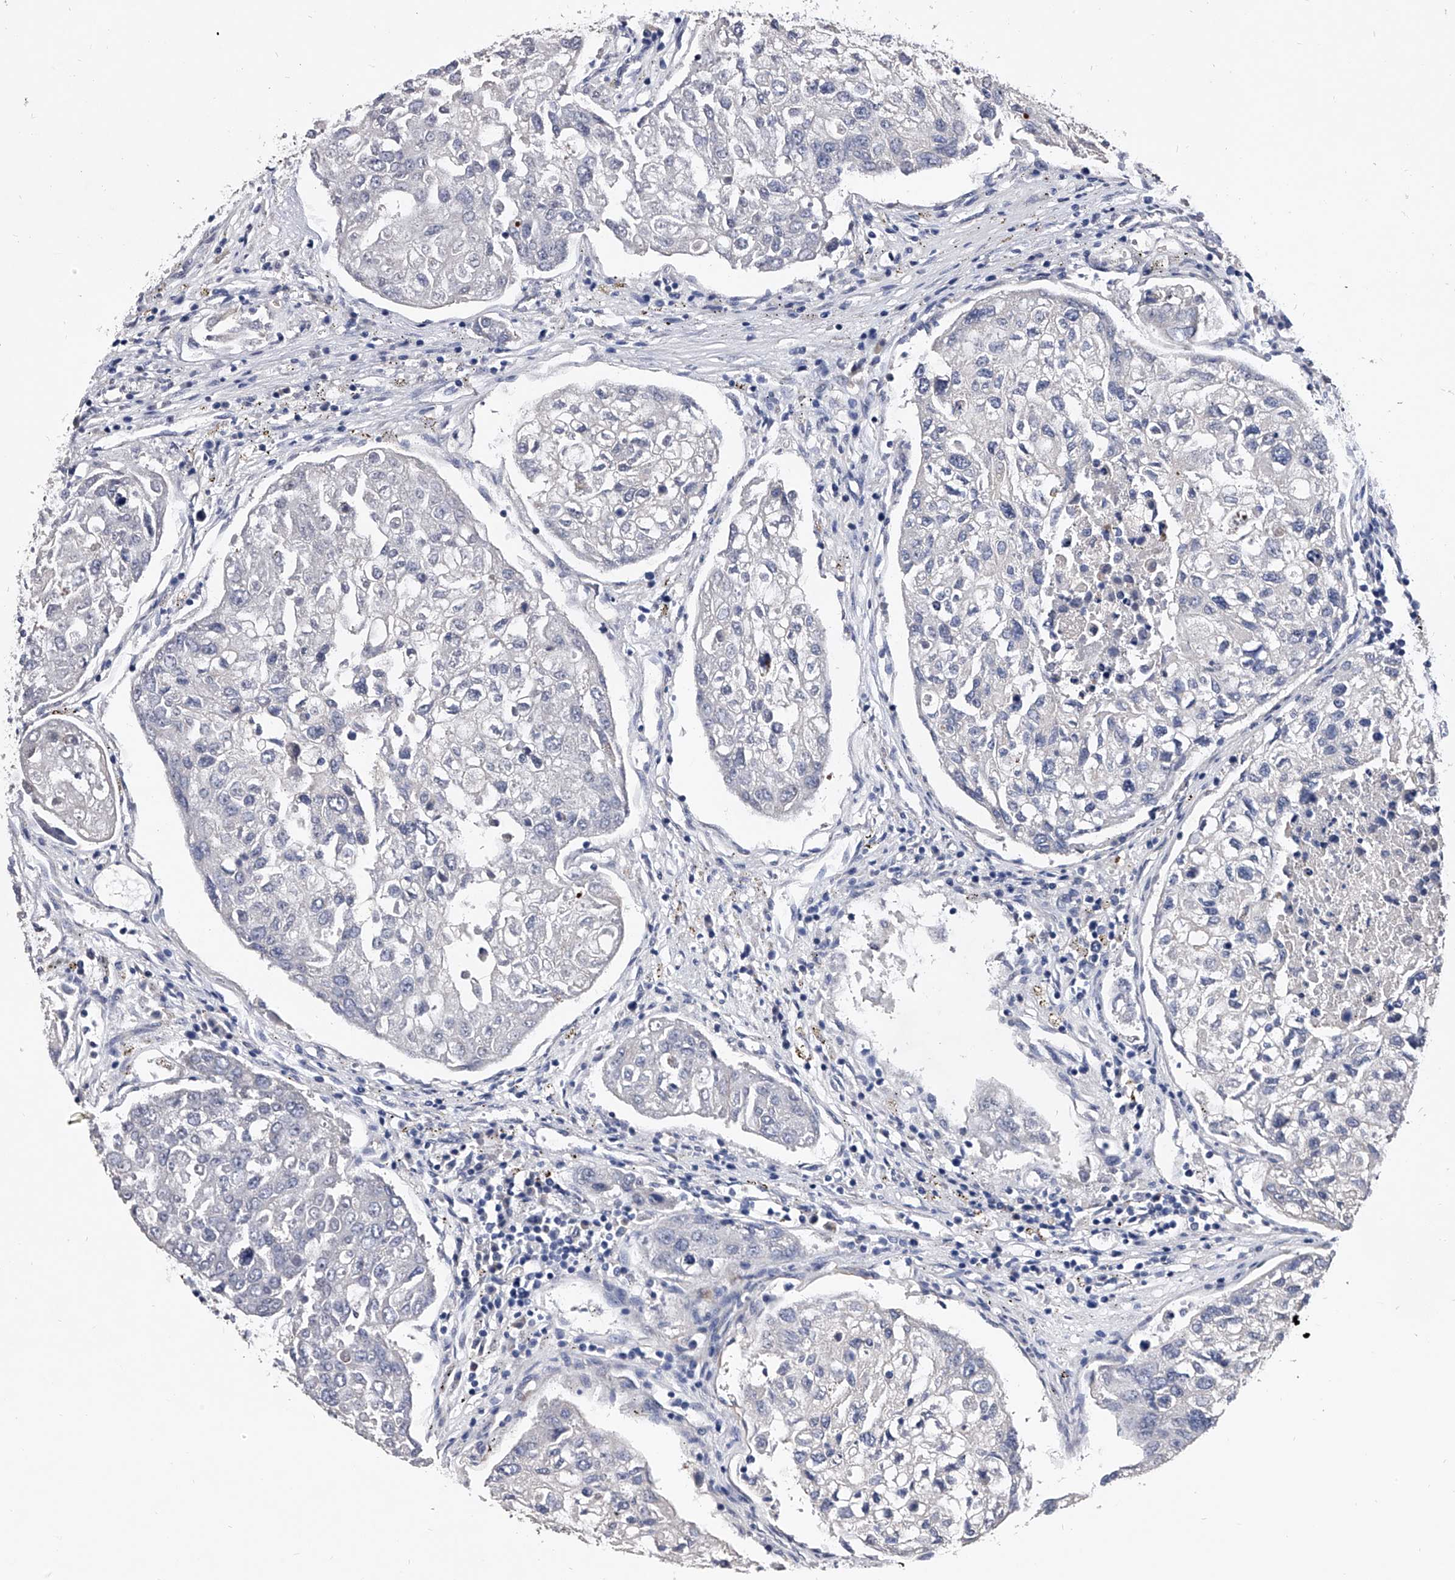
{"staining": {"intensity": "negative", "quantity": "none", "location": "none"}, "tissue": "urothelial cancer", "cell_type": "Tumor cells", "image_type": "cancer", "snomed": [{"axis": "morphology", "description": "Urothelial carcinoma, High grade"}, {"axis": "topography", "description": "Lymph node"}, {"axis": "topography", "description": "Urinary bladder"}], "caption": "This micrograph is of urothelial cancer stained with immunohistochemistry (IHC) to label a protein in brown with the nuclei are counter-stained blue. There is no expression in tumor cells. (IHC, brightfield microscopy, high magnification).", "gene": "EFCAB7", "patient": {"sex": "male", "age": 51}}